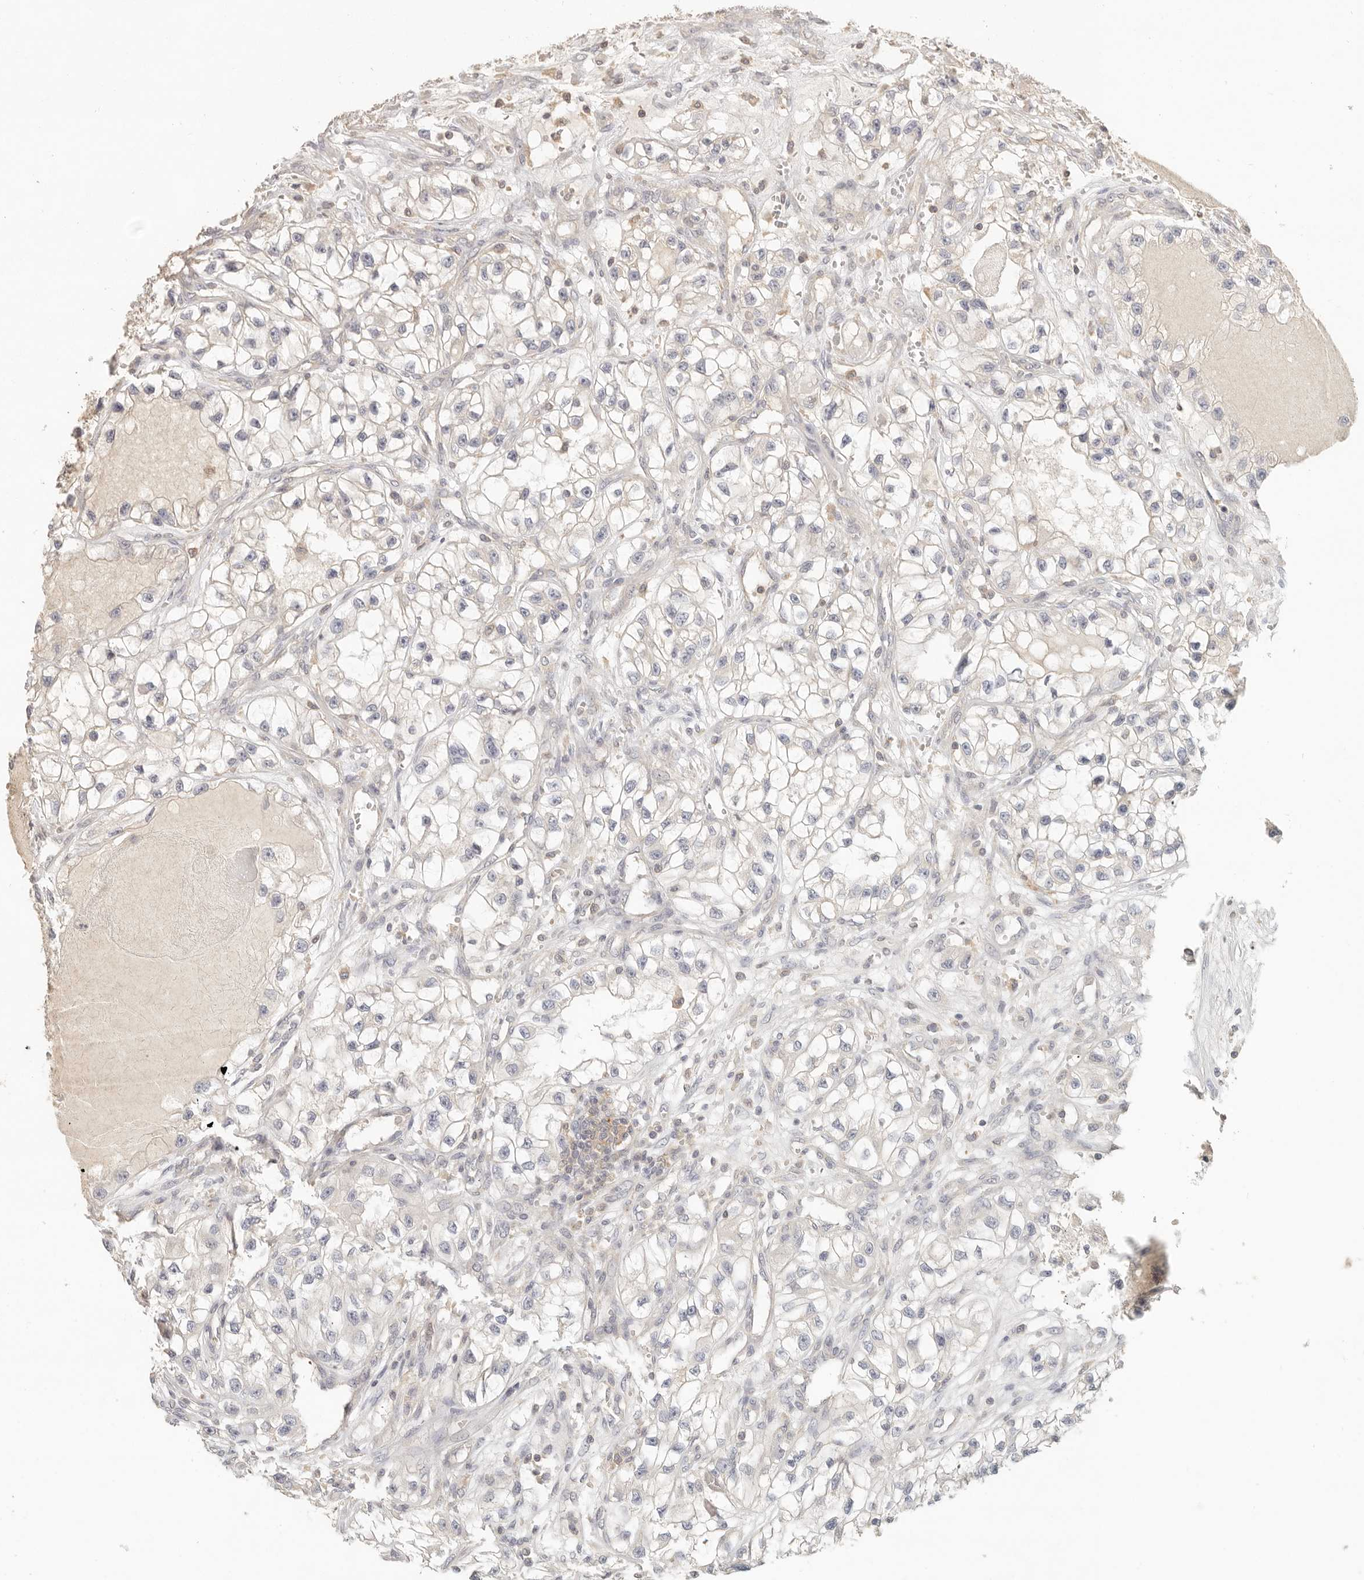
{"staining": {"intensity": "negative", "quantity": "none", "location": "none"}, "tissue": "renal cancer", "cell_type": "Tumor cells", "image_type": "cancer", "snomed": [{"axis": "morphology", "description": "Adenocarcinoma, NOS"}, {"axis": "topography", "description": "Kidney"}], "caption": "High power microscopy image of an immunohistochemistry histopathology image of renal cancer, revealing no significant positivity in tumor cells.", "gene": "CSK", "patient": {"sex": "female", "age": 57}}